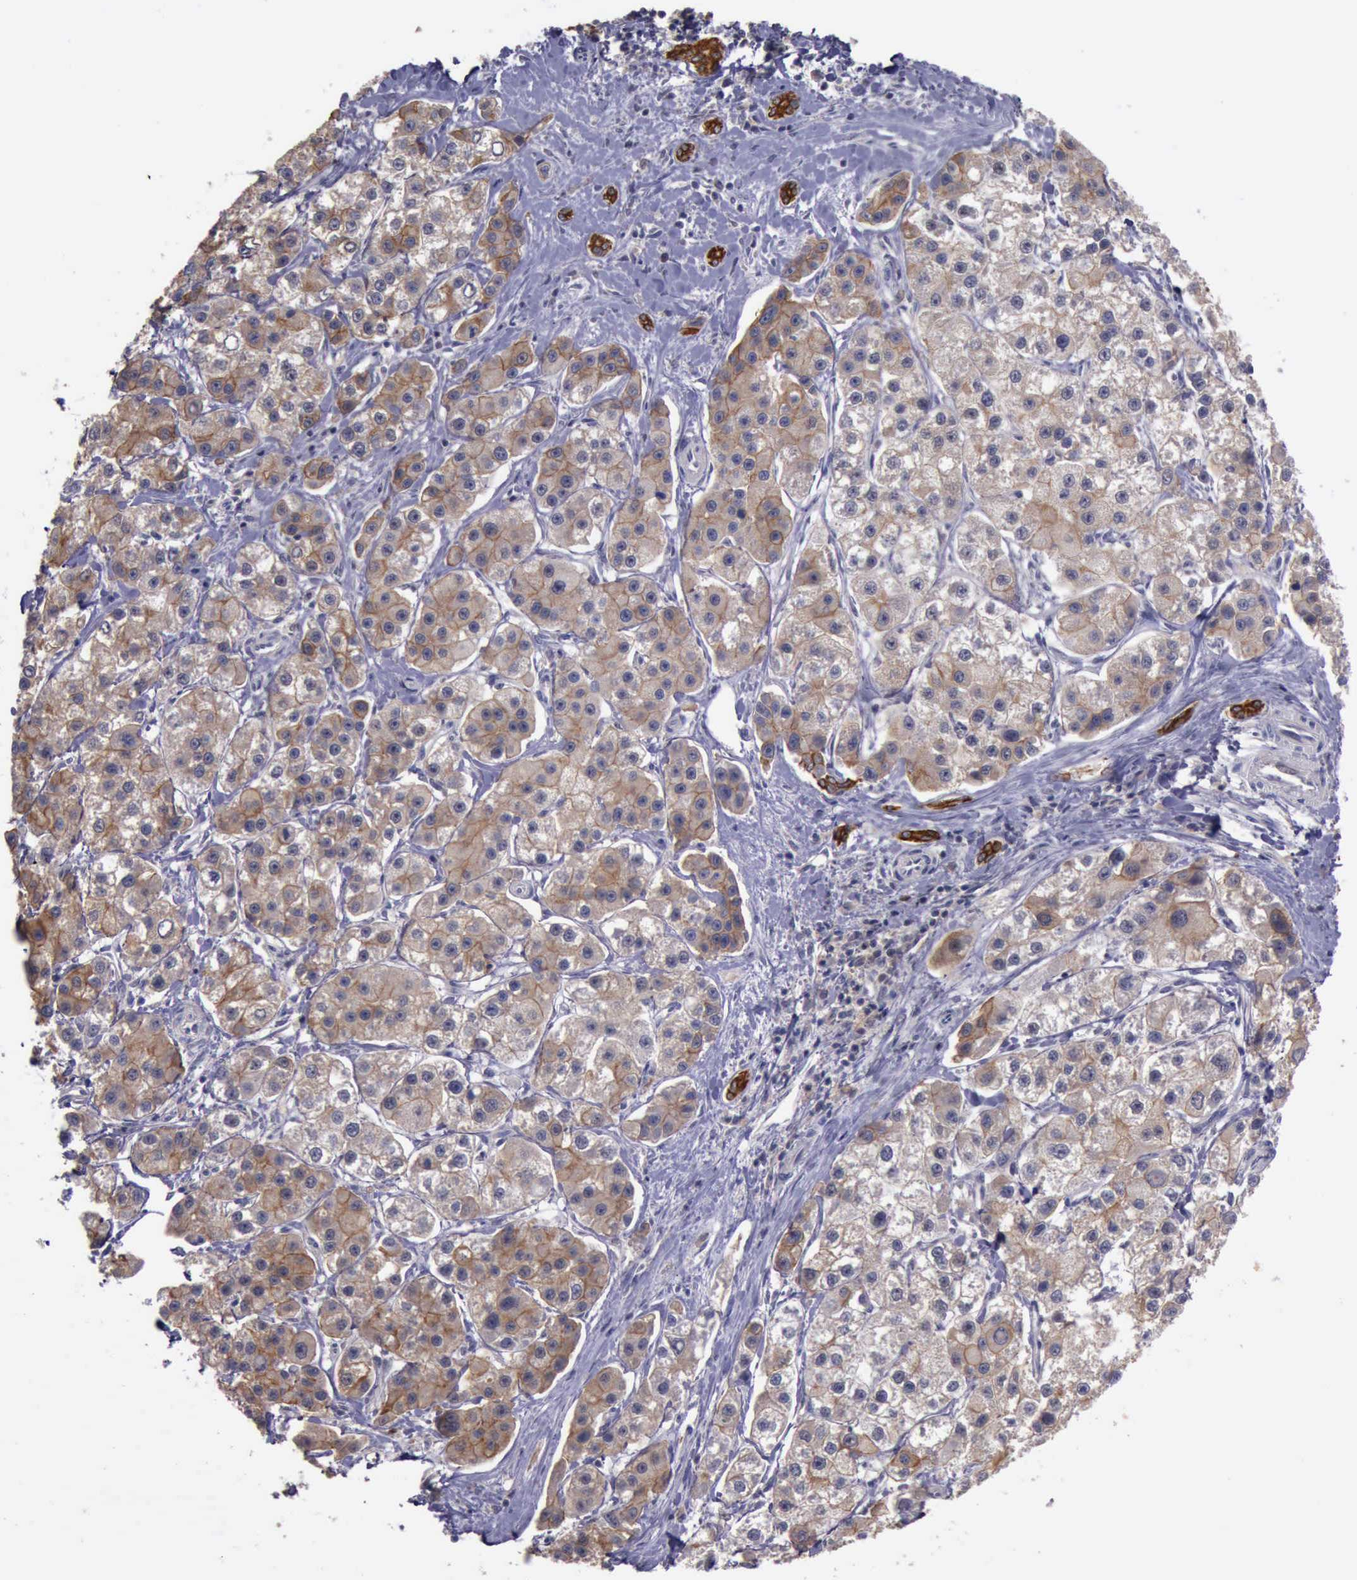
{"staining": {"intensity": "weak", "quantity": "25%-75%", "location": "cytoplasmic/membranous"}, "tissue": "liver cancer", "cell_type": "Tumor cells", "image_type": "cancer", "snomed": [{"axis": "morphology", "description": "Carcinoma, Hepatocellular, NOS"}, {"axis": "topography", "description": "Liver"}], "caption": "About 25%-75% of tumor cells in human hepatocellular carcinoma (liver) reveal weak cytoplasmic/membranous protein staining as visualized by brown immunohistochemical staining.", "gene": "RAB39B", "patient": {"sex": "female", "age": 85}}